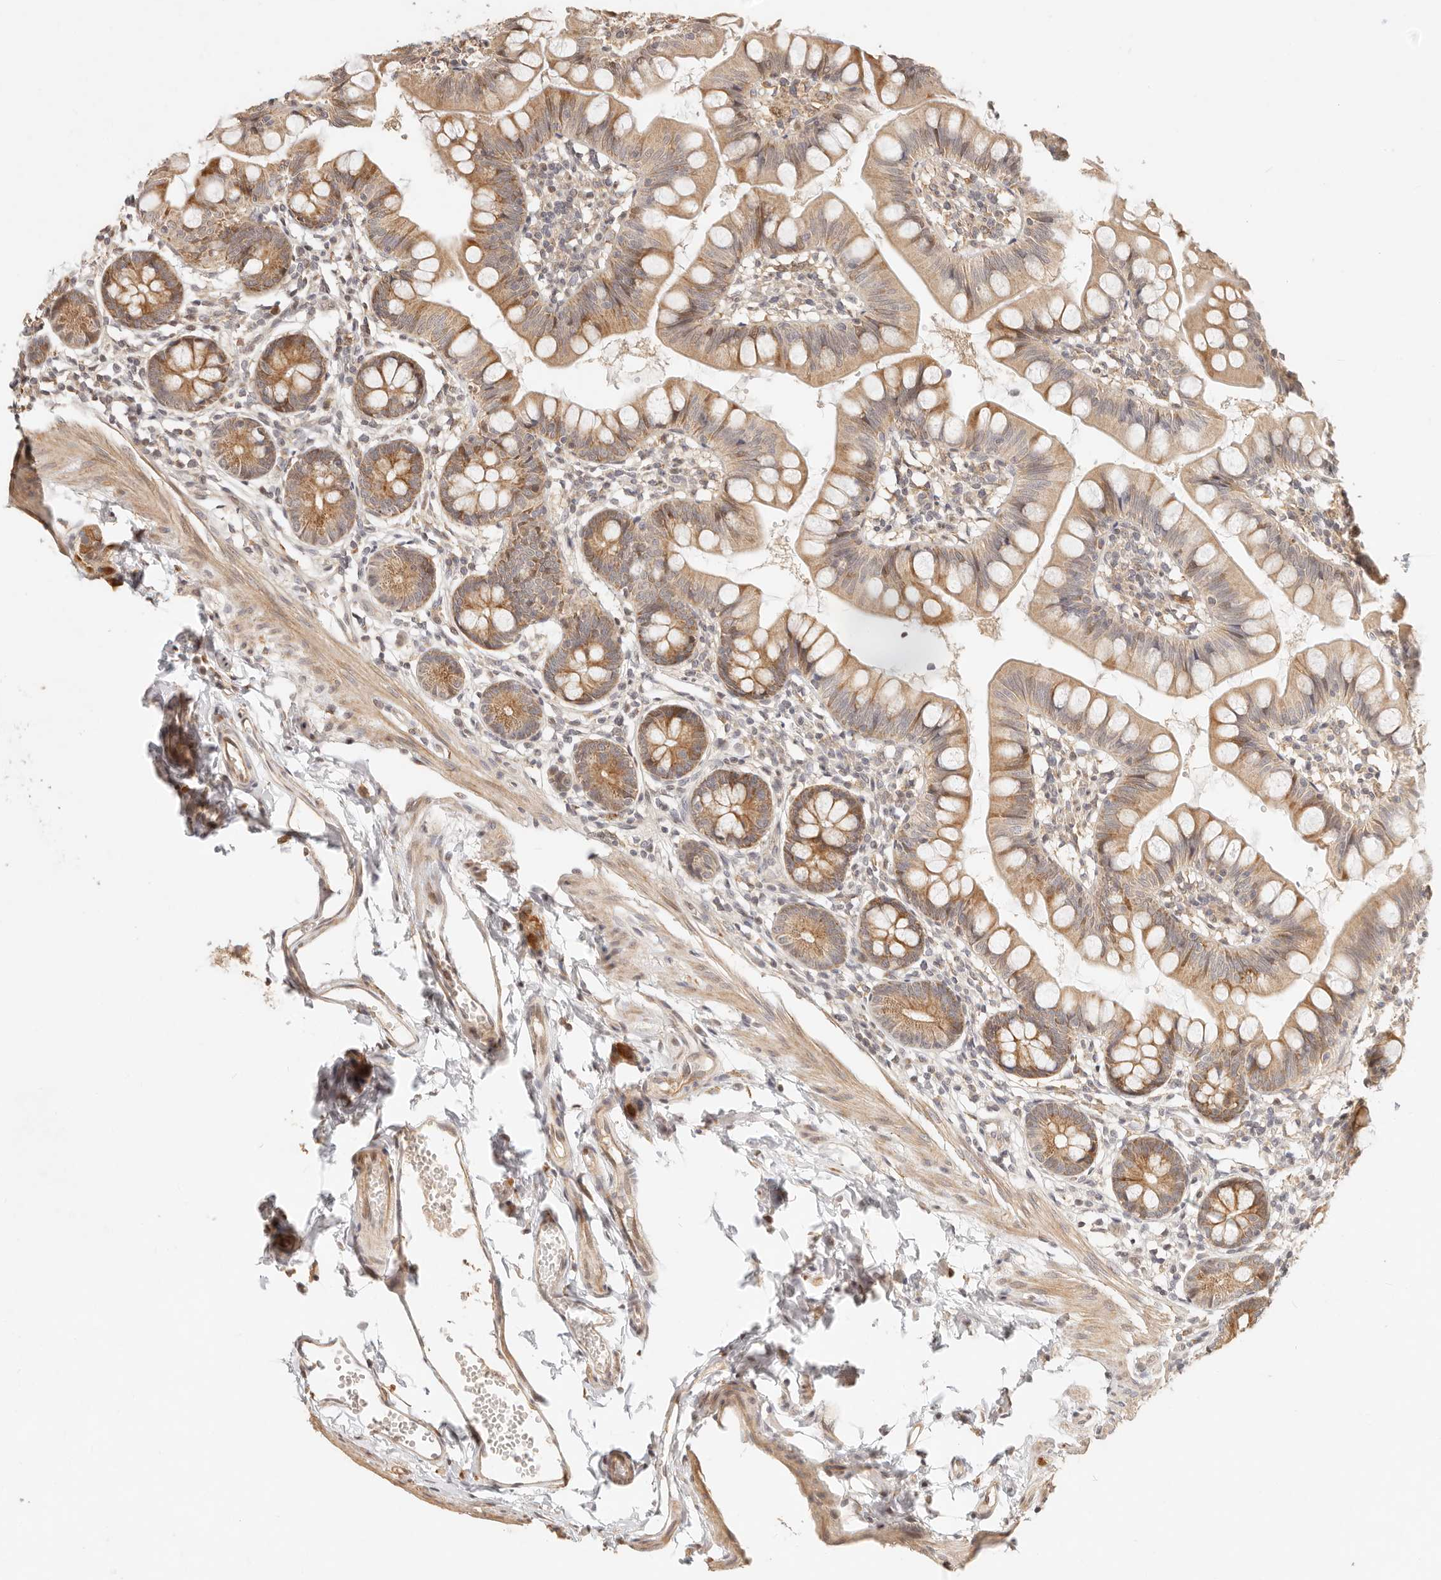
{"staining": {"intensity": "moderate", "quantity": ">75%", "location": "cytoplasmic/membranous"}, "tissue": "small intestine", "cell_type": "Glandular cells", "image_type": "normal", "snomed": [{"axis": "morphology", "description": "Normal tissue, NOS"}, {"axis": "topography", "description": "Small intestine"}], "caption": "A brown stain labels moderate cytoplasmic/membranous staining of a protein in glandular cells of benign human small intestine.", "gene": "TIMM17A", "patient": {"sex": "male", "age": 7}}